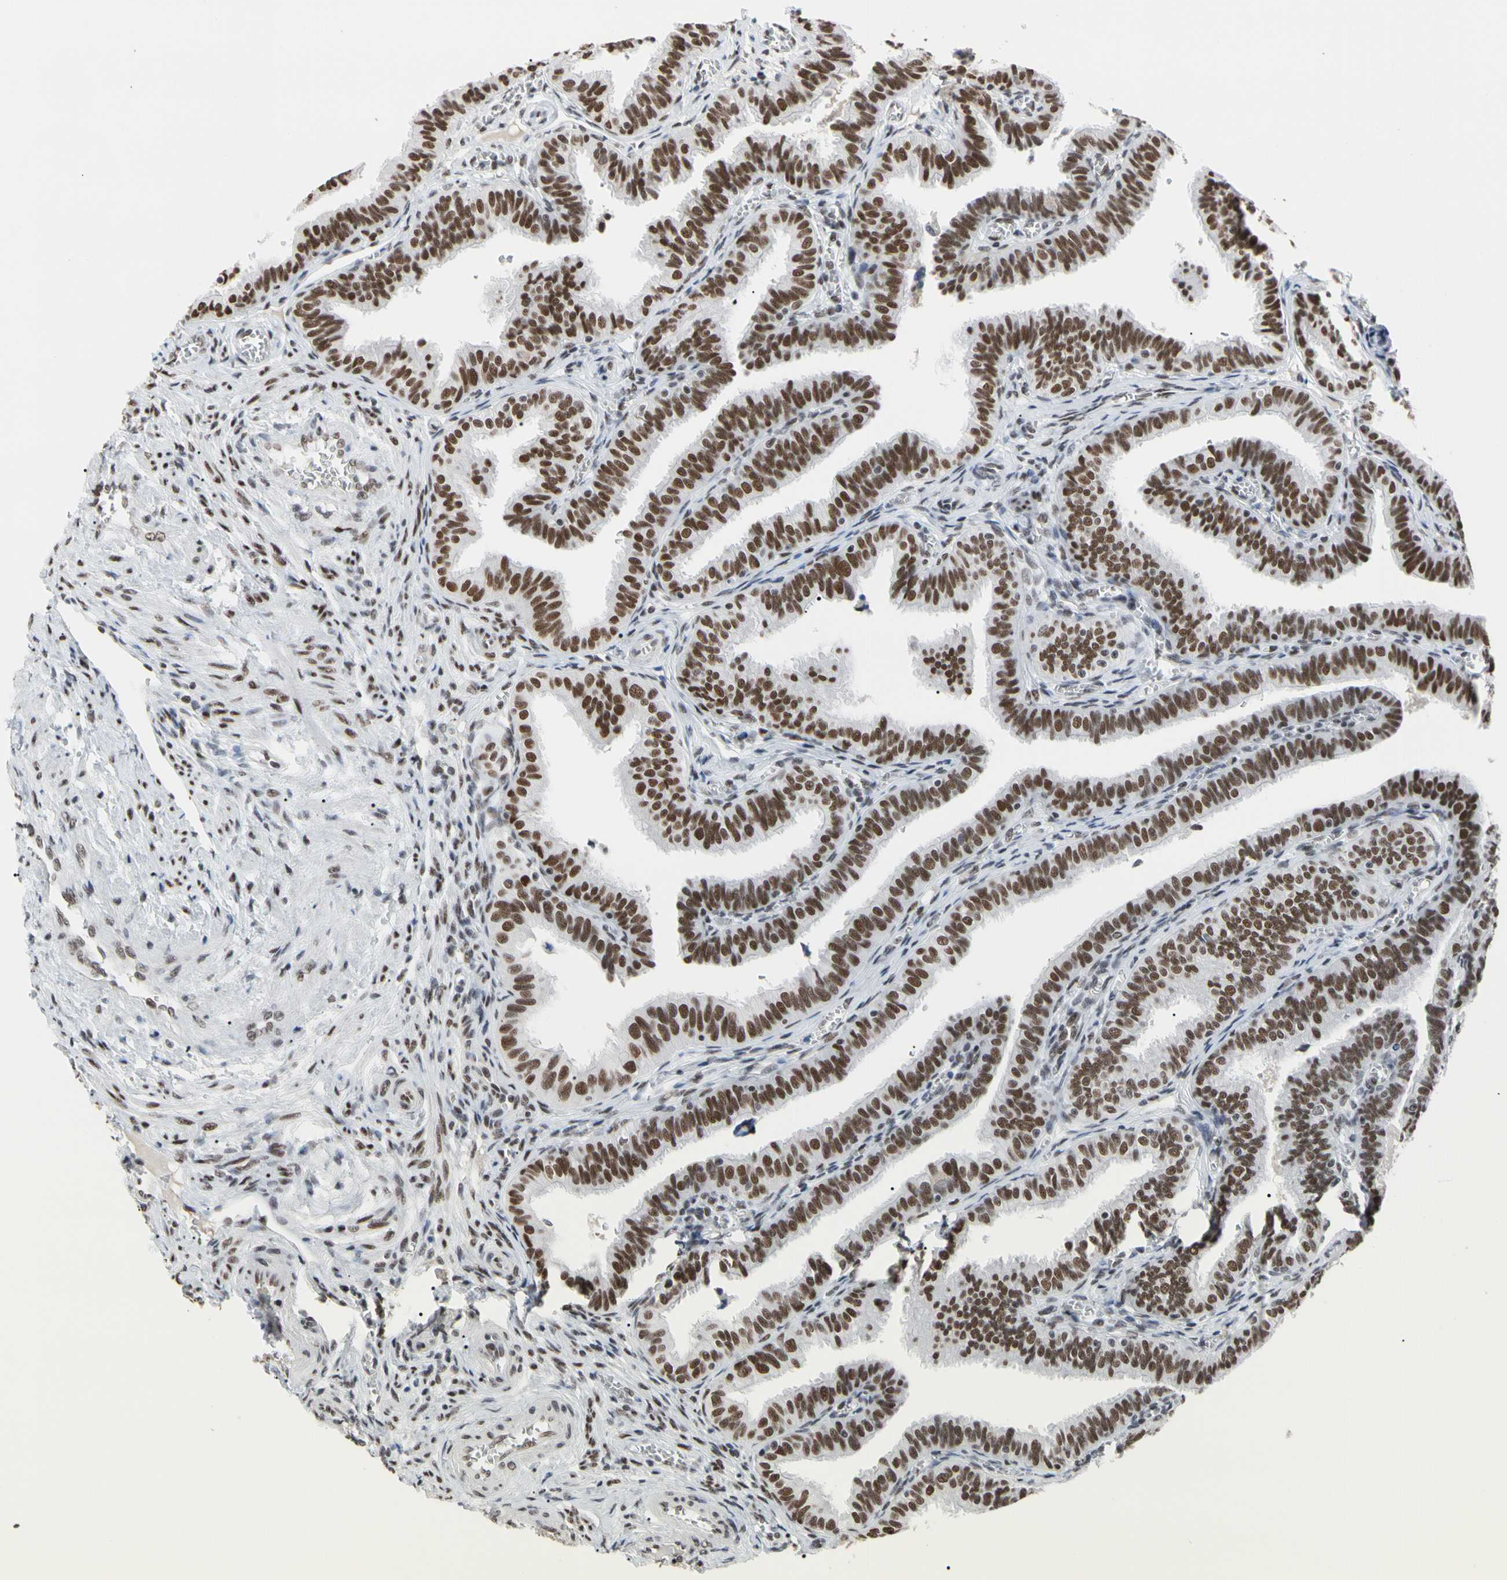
{"staining": {"intensity": "strong", "quantity": ">75%", "location": "nuclear"}, "tissue": "fallopian tube", "cell_type": "Glandular cells", "image_type": "normal", "snomed": [{"axis": "morphology", "description": "Normal tissue, NOS"}, {"axis": "topography", "description": "Fallopian tube"}], "caption": "Immunohistochemistry image of normal human fallopian tube stained for a protein (brown), which shows high levels of strong nuclear positivity in approximately >75% of glandular cells.", "gene": "FAM98B", "patient": {"sex": "female", "age": 46}}